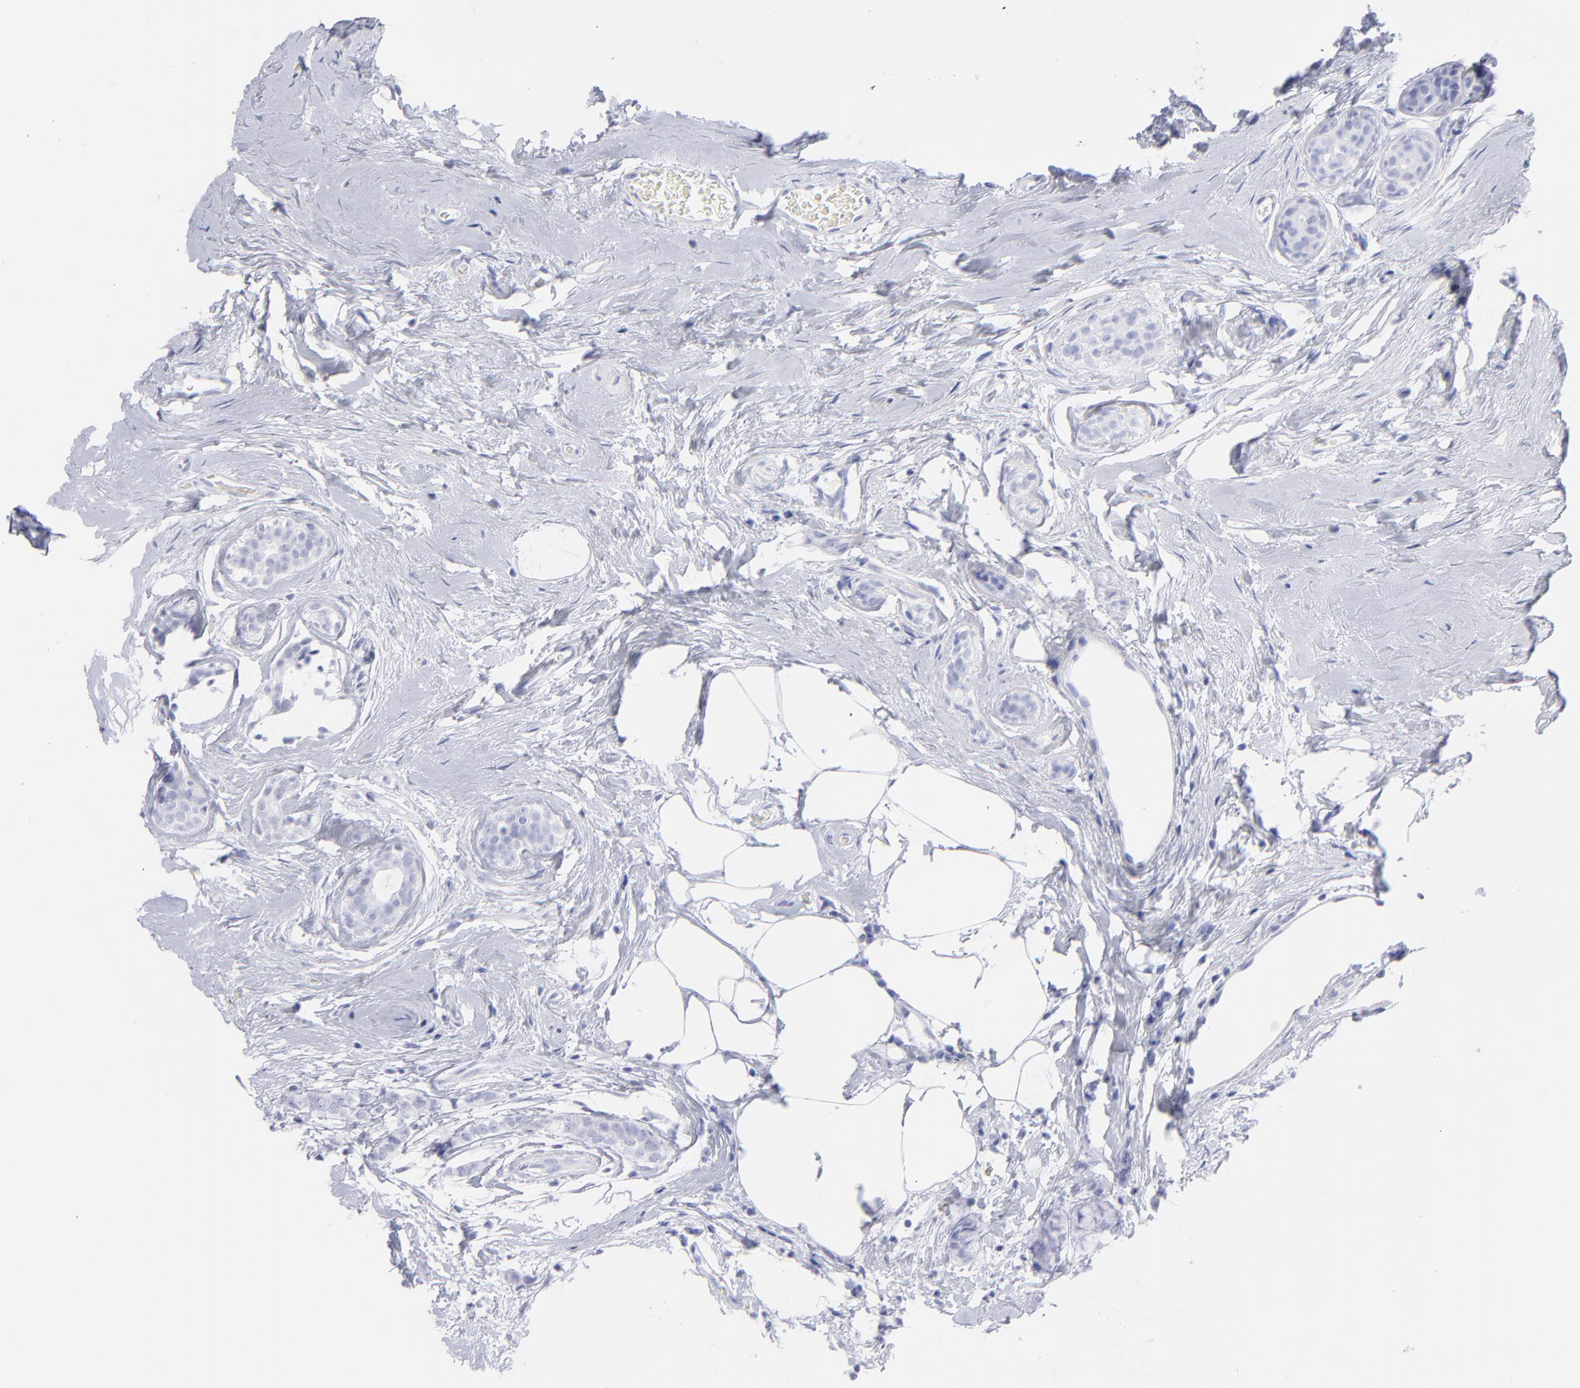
{"staining": {"intensity": "negative", "quantity": "none", "location": "none"}, "tissue": "breast cancer", "cell_type": "Tumor cells", "image_type": "cancer", "snomed": [{"axis": "morphology", "description": "Lobular carcinoma"}, {"axis": "topography", "description": "Breast"}], "caption": "An IHC image of breast cancer (lobular carcinoma) is shown. There is no staining in tumor cells of breast cancer (lobular carcinoma).", "gene": "F13B", "patient": {"sex": "female", "age": 60}}